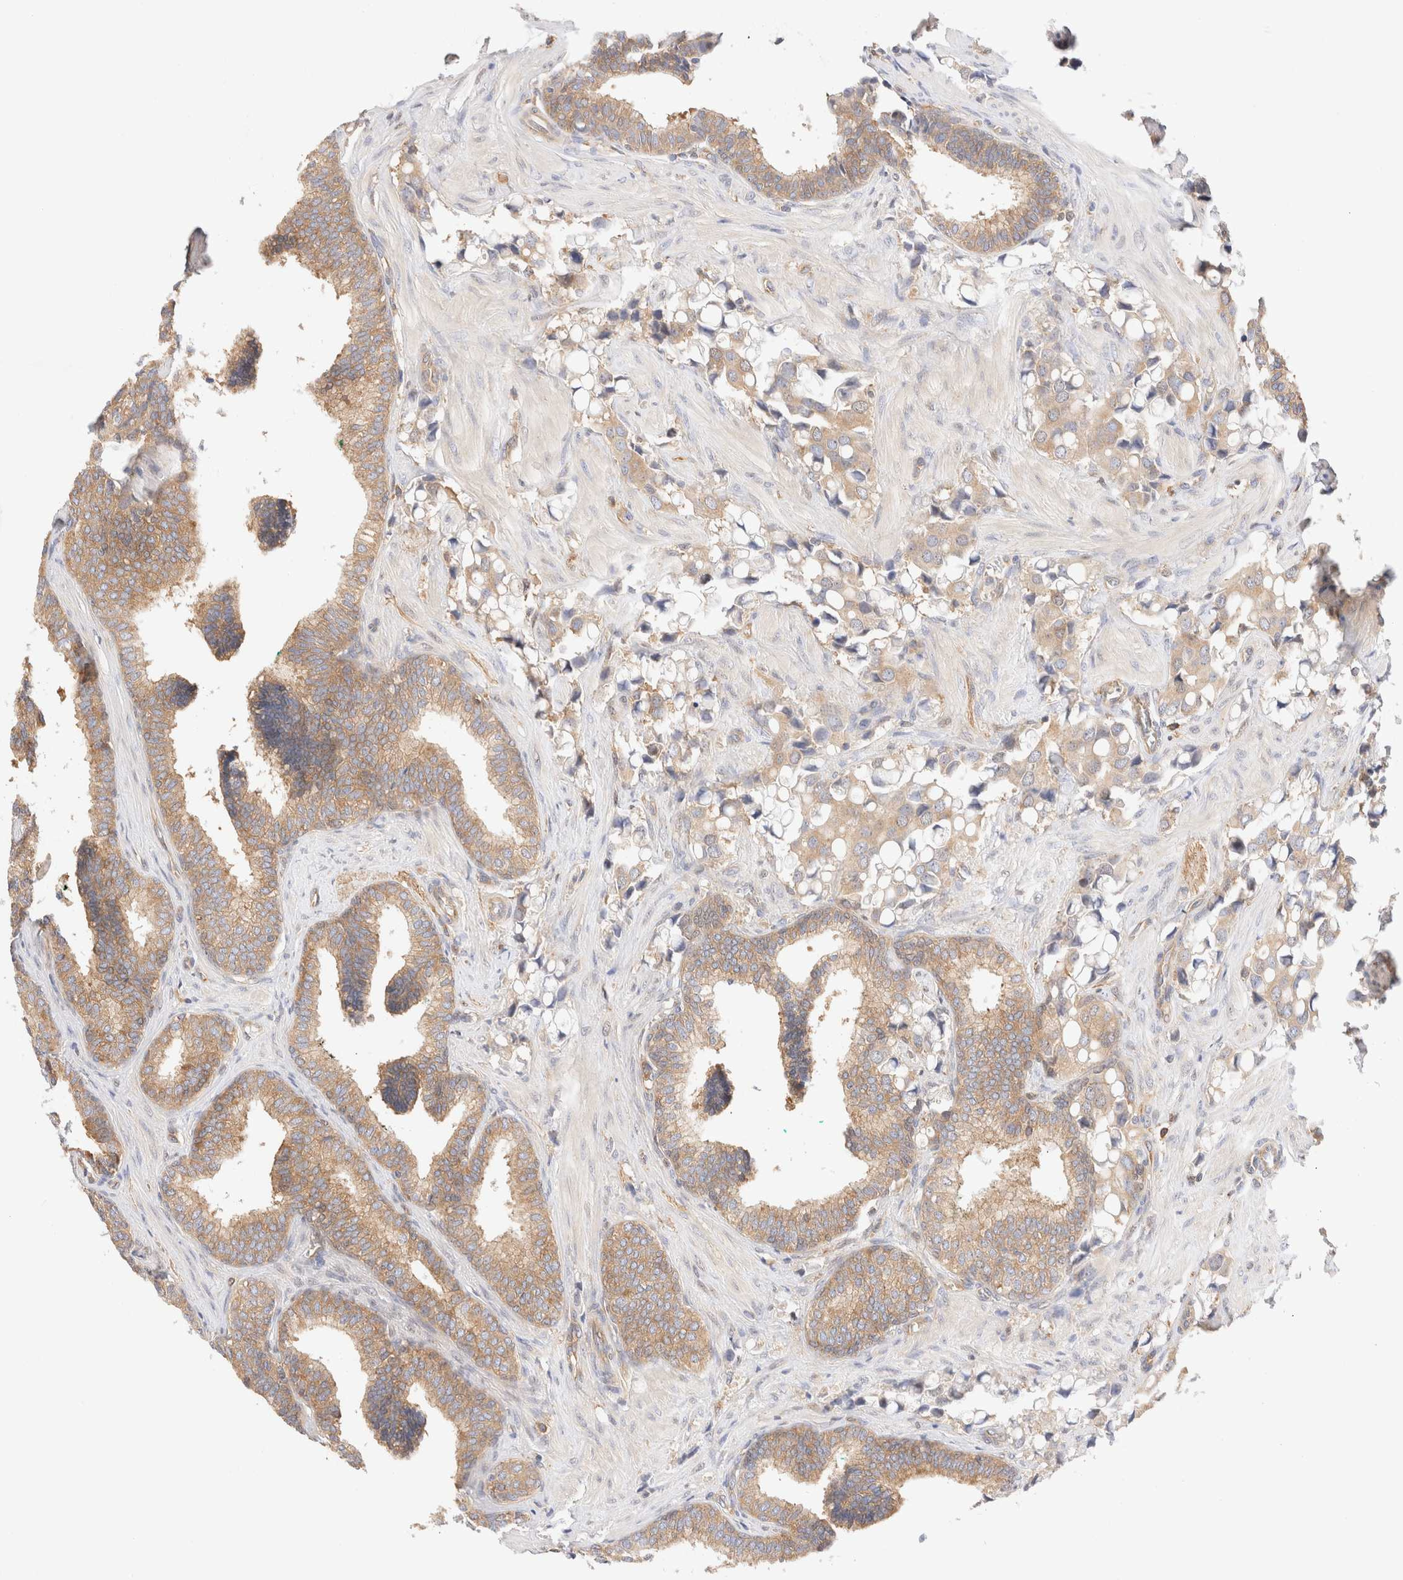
{"staining": {"intensity": "moderate", "quantity": ">75%", "location": "cytoplasmic/membranous"}, "tissue": "prostate cancer", "cell_type": "Tumor cells", "image_type": "cancer", "snomed": [{"axis": "morphology", "description": "Adenocarcinoma, High grade"}, {"axis": "topography", "description": "Prostate"}], "caption": "Protein expression analysis of human prostate cancer (adenocarcinoma (high-grade)) reveals moderate cytoplasmic/membranous staining in approximately >75% of tumor cells. (DAB (3,3'-diaminobenzidine) IHC, brown staining for protein, blue staining for nuclei).", "gene": "RABEP1", "patient": {"sex": "male", "age": 52}}